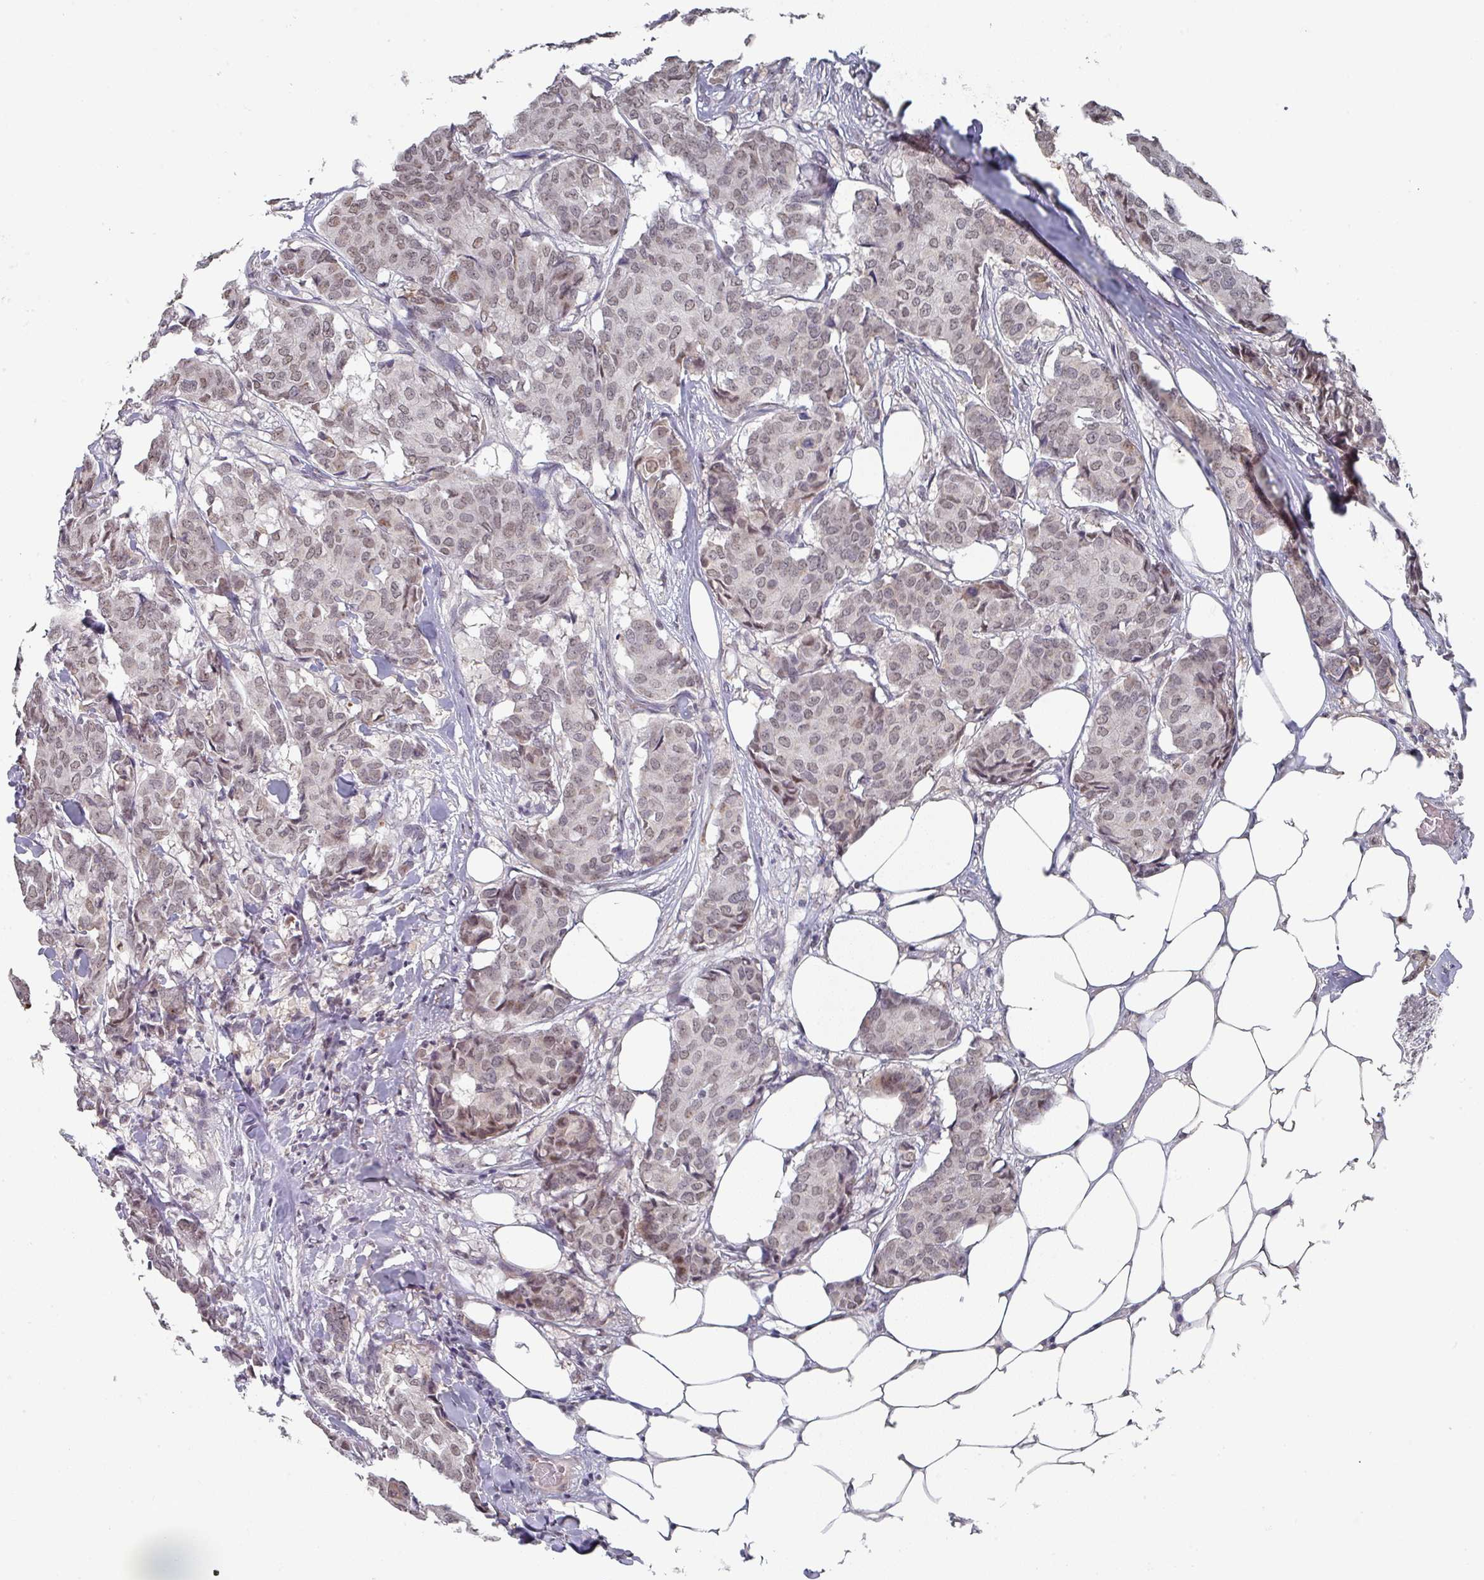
{"staining": {"intensity": "weak", "quantity": ">75%", "location": "nuclear"}, "tissue": "breast cancer", "cell_type": "Tumor cells", "image_type": "cancer", "snomed": [{"axis": "morphology", "description": "Duct carcinoma"}, {"axis": "topography", "description": "Breast"}], "caption": "Weak nuclear protein staining is identified in approximately >75% of tumor cells in intraductal carcinoma (breast). The staining was performed using DAB to visualize the protein expression in brown, while the nuclei were stained in blue with hematoxylin (Magnification: 20x).", "gene": "ZNF654", "patient": {"sex": "female", "age": 75}}